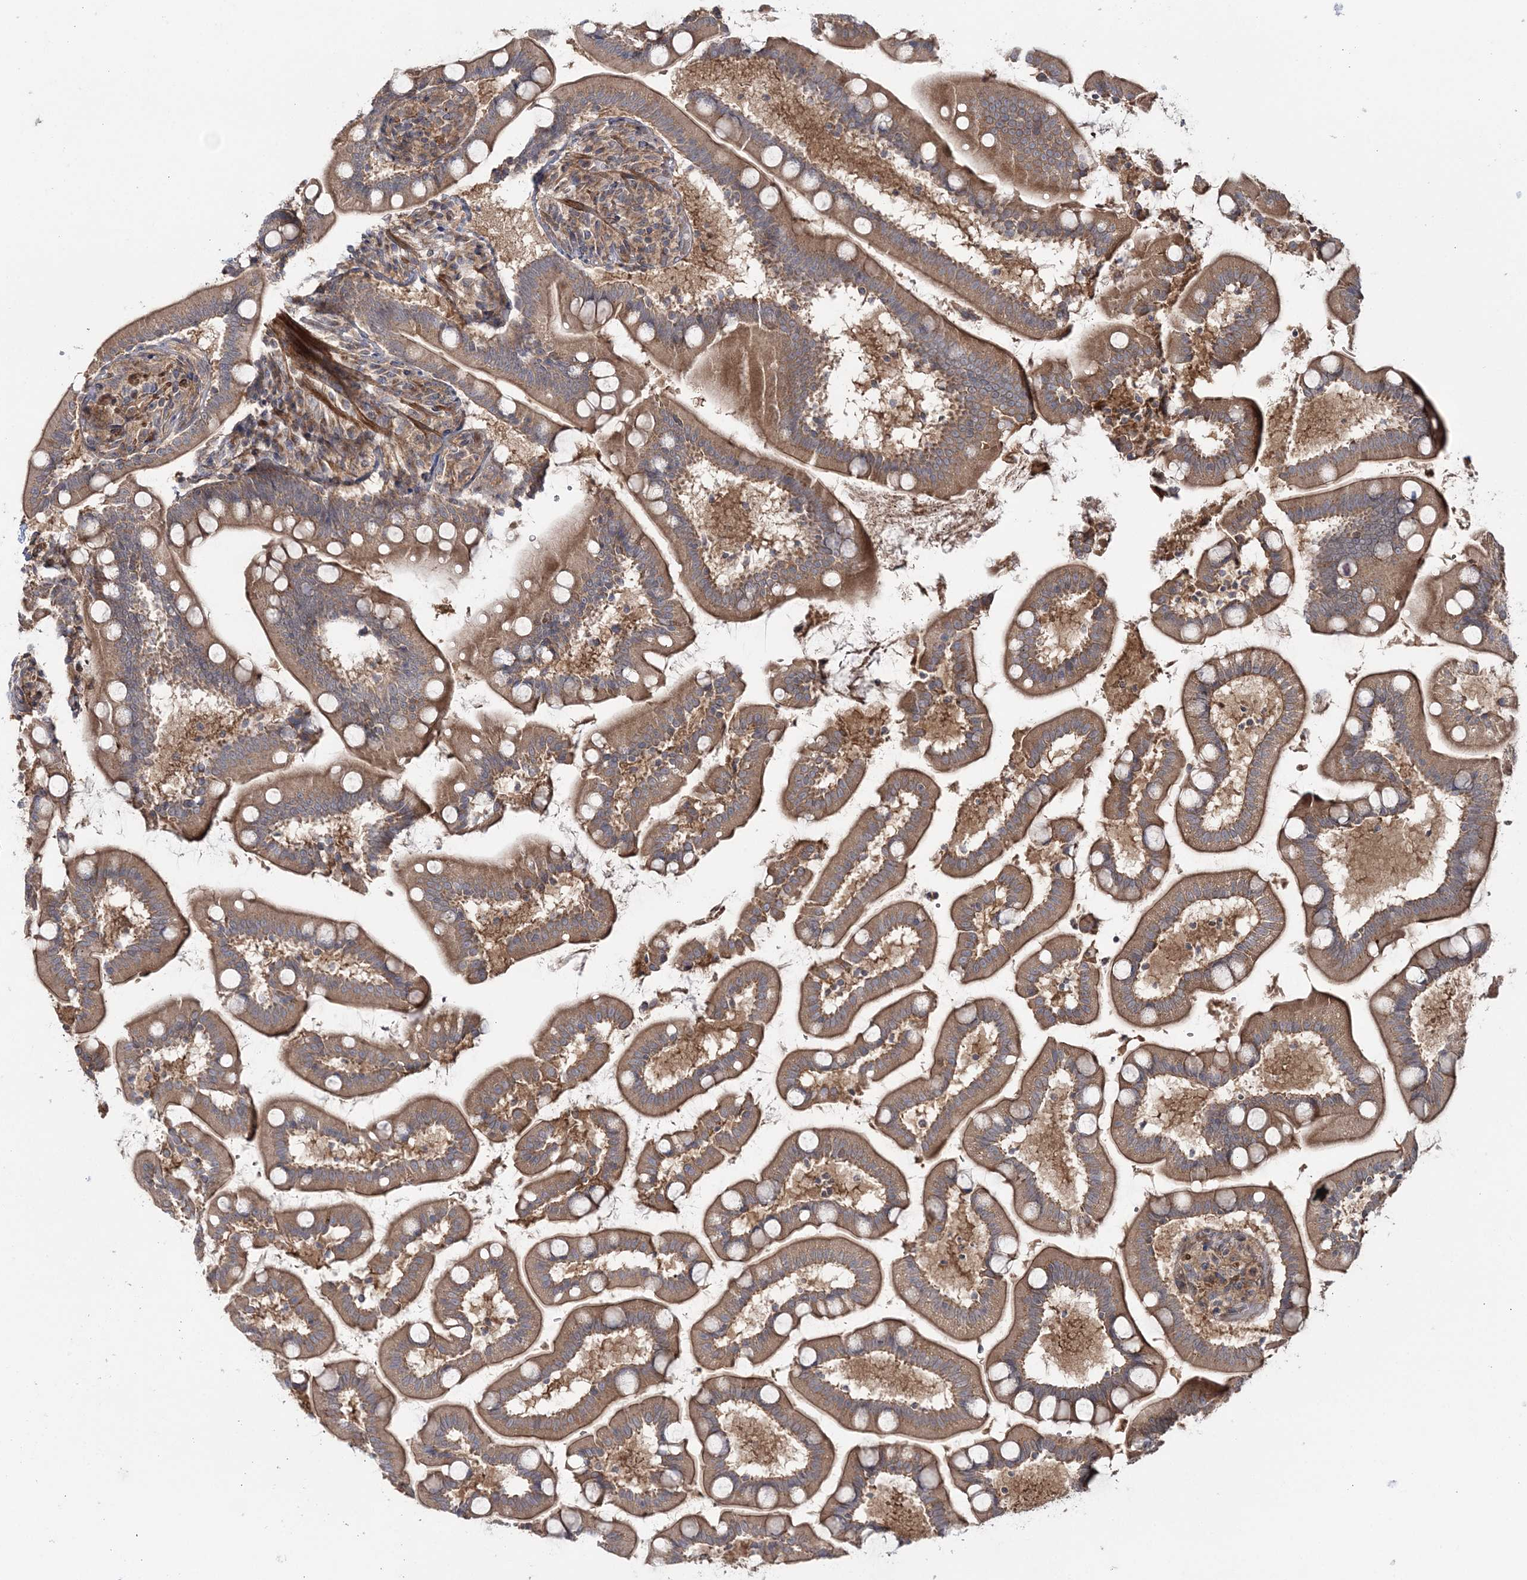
{"staining": {"intensity": "moderate", "quantity": ">75%", "location": "cytoplasmic/membranous"}, "tissue": "small intestine", "cell_type": "Glandular cells", "image_type": "normal", "snomed": [{"axis": "morphology", "description": "Normal tissue, NOS"}, {"axis": "topography", "description": "Small intestine"}], "caption": "Immunohistochemical staining of benign human small intestine displays medium levels of moderate cytoplasmic/membranous staining in about >75% of glandular cells.", "gene": "MOCS2", "patient": {"sex": "female", "age": 64}}